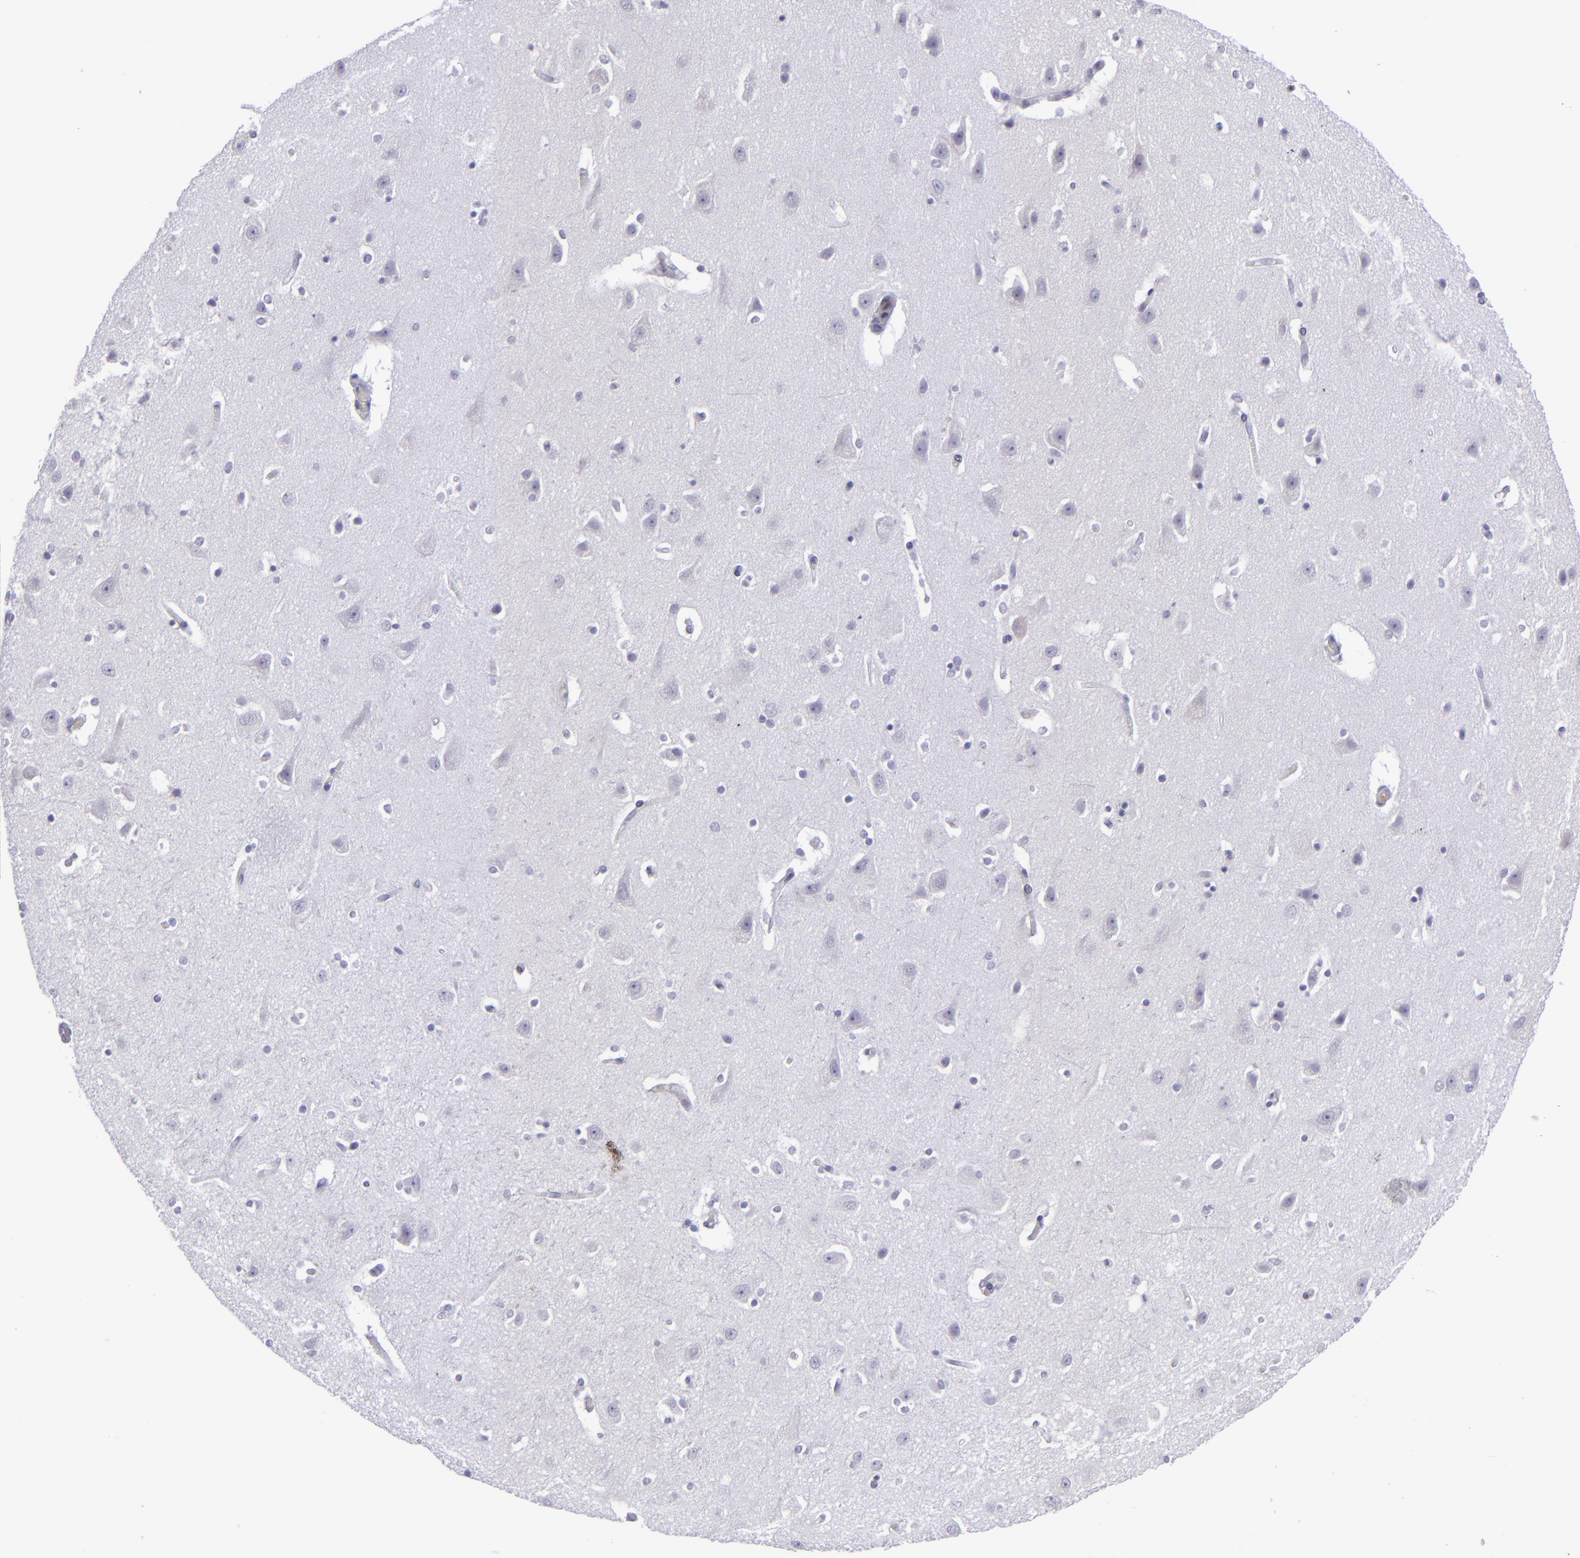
{"staining": {"intensity": "negative", "quantity": "none", "location": "none"}, "tissue": "caudate", "cell_type": "Glial cells", "image_type": "normal", "snomed": [{"axis": "morphology", "description": "Normal tissue, NOS"}, {"axis": "topography", "description": "Lateral ventricle wall"}], "caption": "IHC image of unremarkable caudate: human caudate stained with DAB displays no significant protein staining in glial cells. Brightfield microscopy of immunohistochemistry stained with DAB (3,3'-diaminobenzidine) (brown) and hematoxylin (blue), captured at high magnification.", "gene": "POU2F2", "patient": {"sex": "female", "age": 54}}